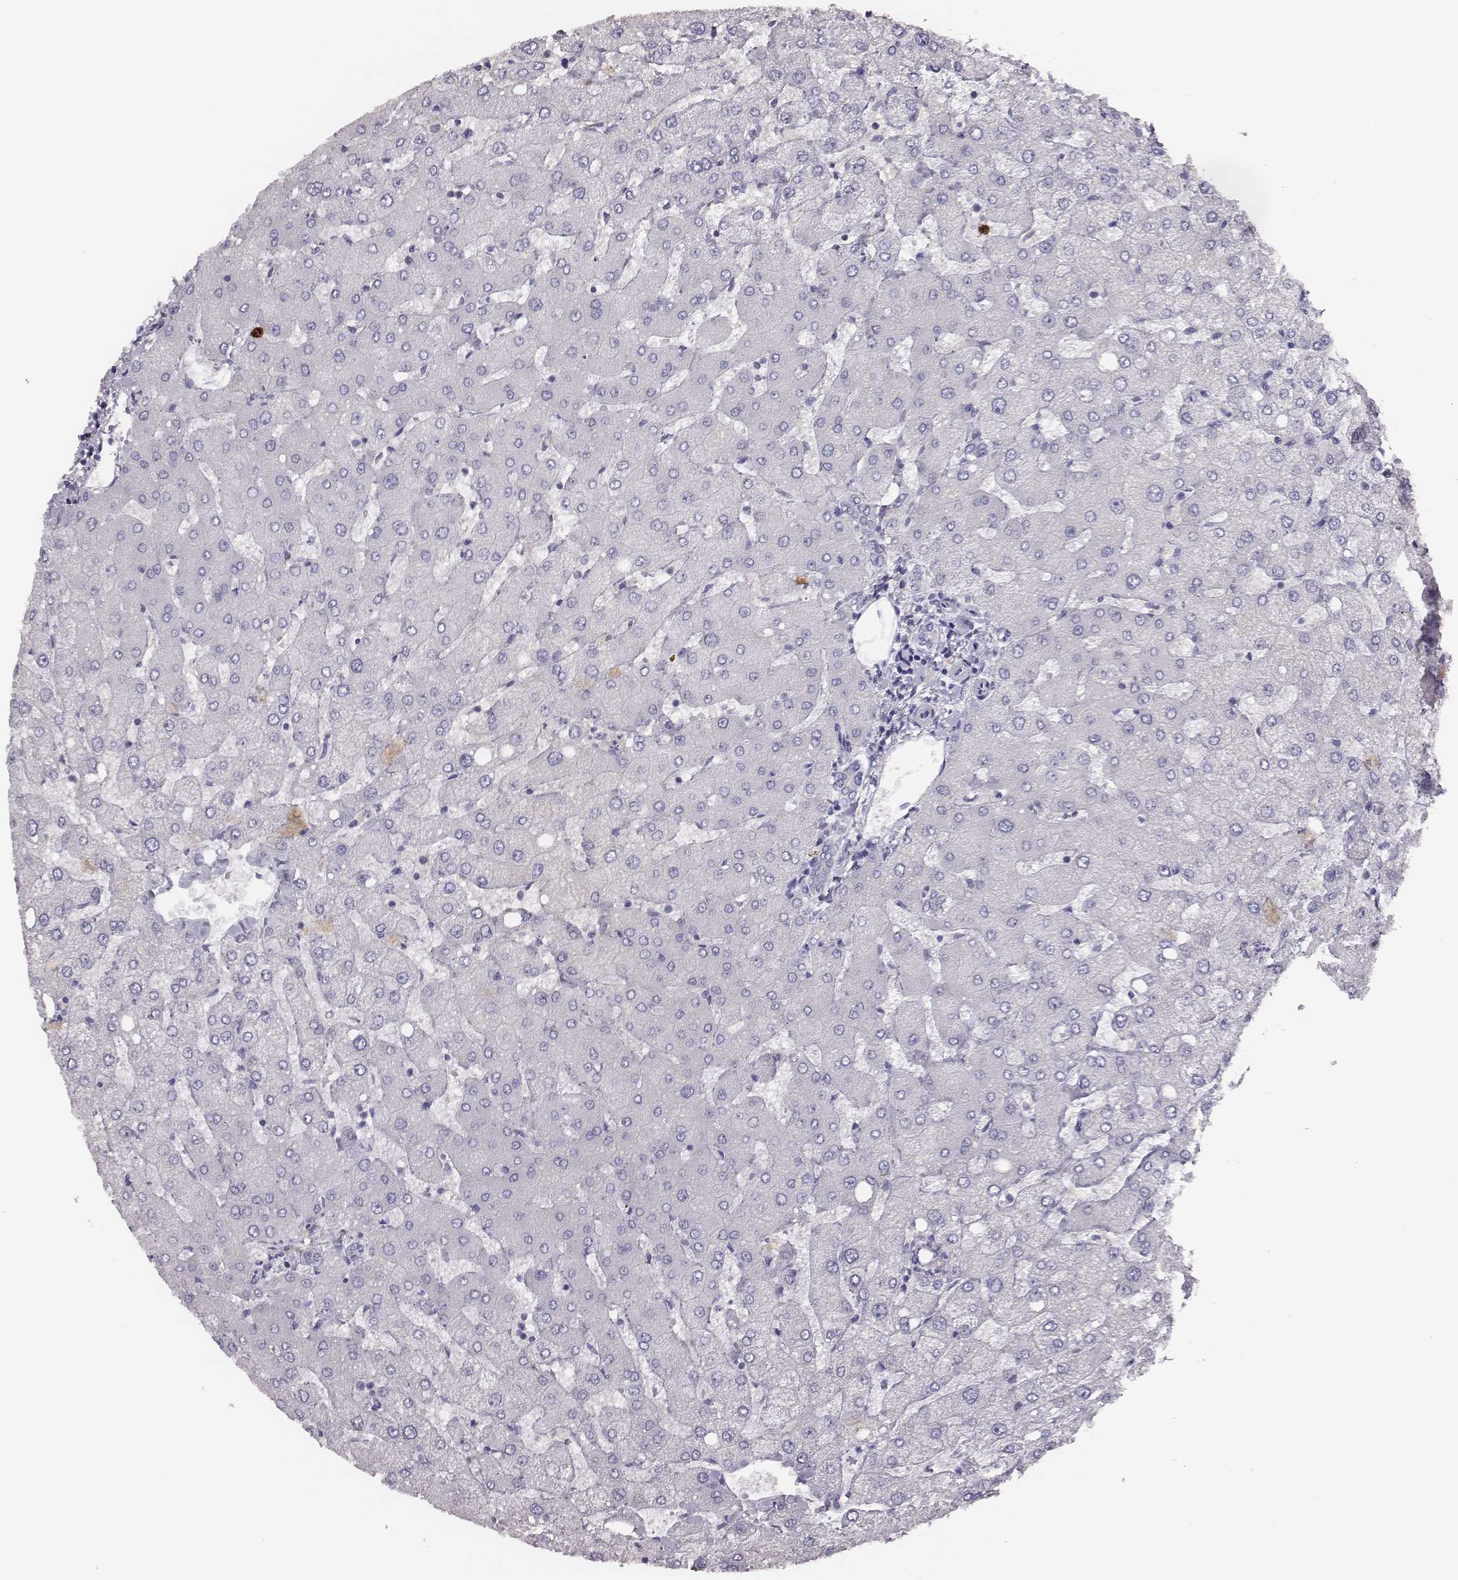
{"staining": {"intensity": "negative", "quantity": "none", "location": "none"}, "tissue": "liver", "cell_type": "Cholangiocytes", "image_type": "normal", "snomed": [{"axis": "morphology", "description": "Normal tissue, NOS"}, {"axis": "topography", "description": "Liver"}], "caption": "This is an immunohistochemistry (IHC) histopathology image of normal human liver. There is no expression in cholangiocytes.", "gene": "P2RY10", "patient": {"sex": "female", "age": 54}}